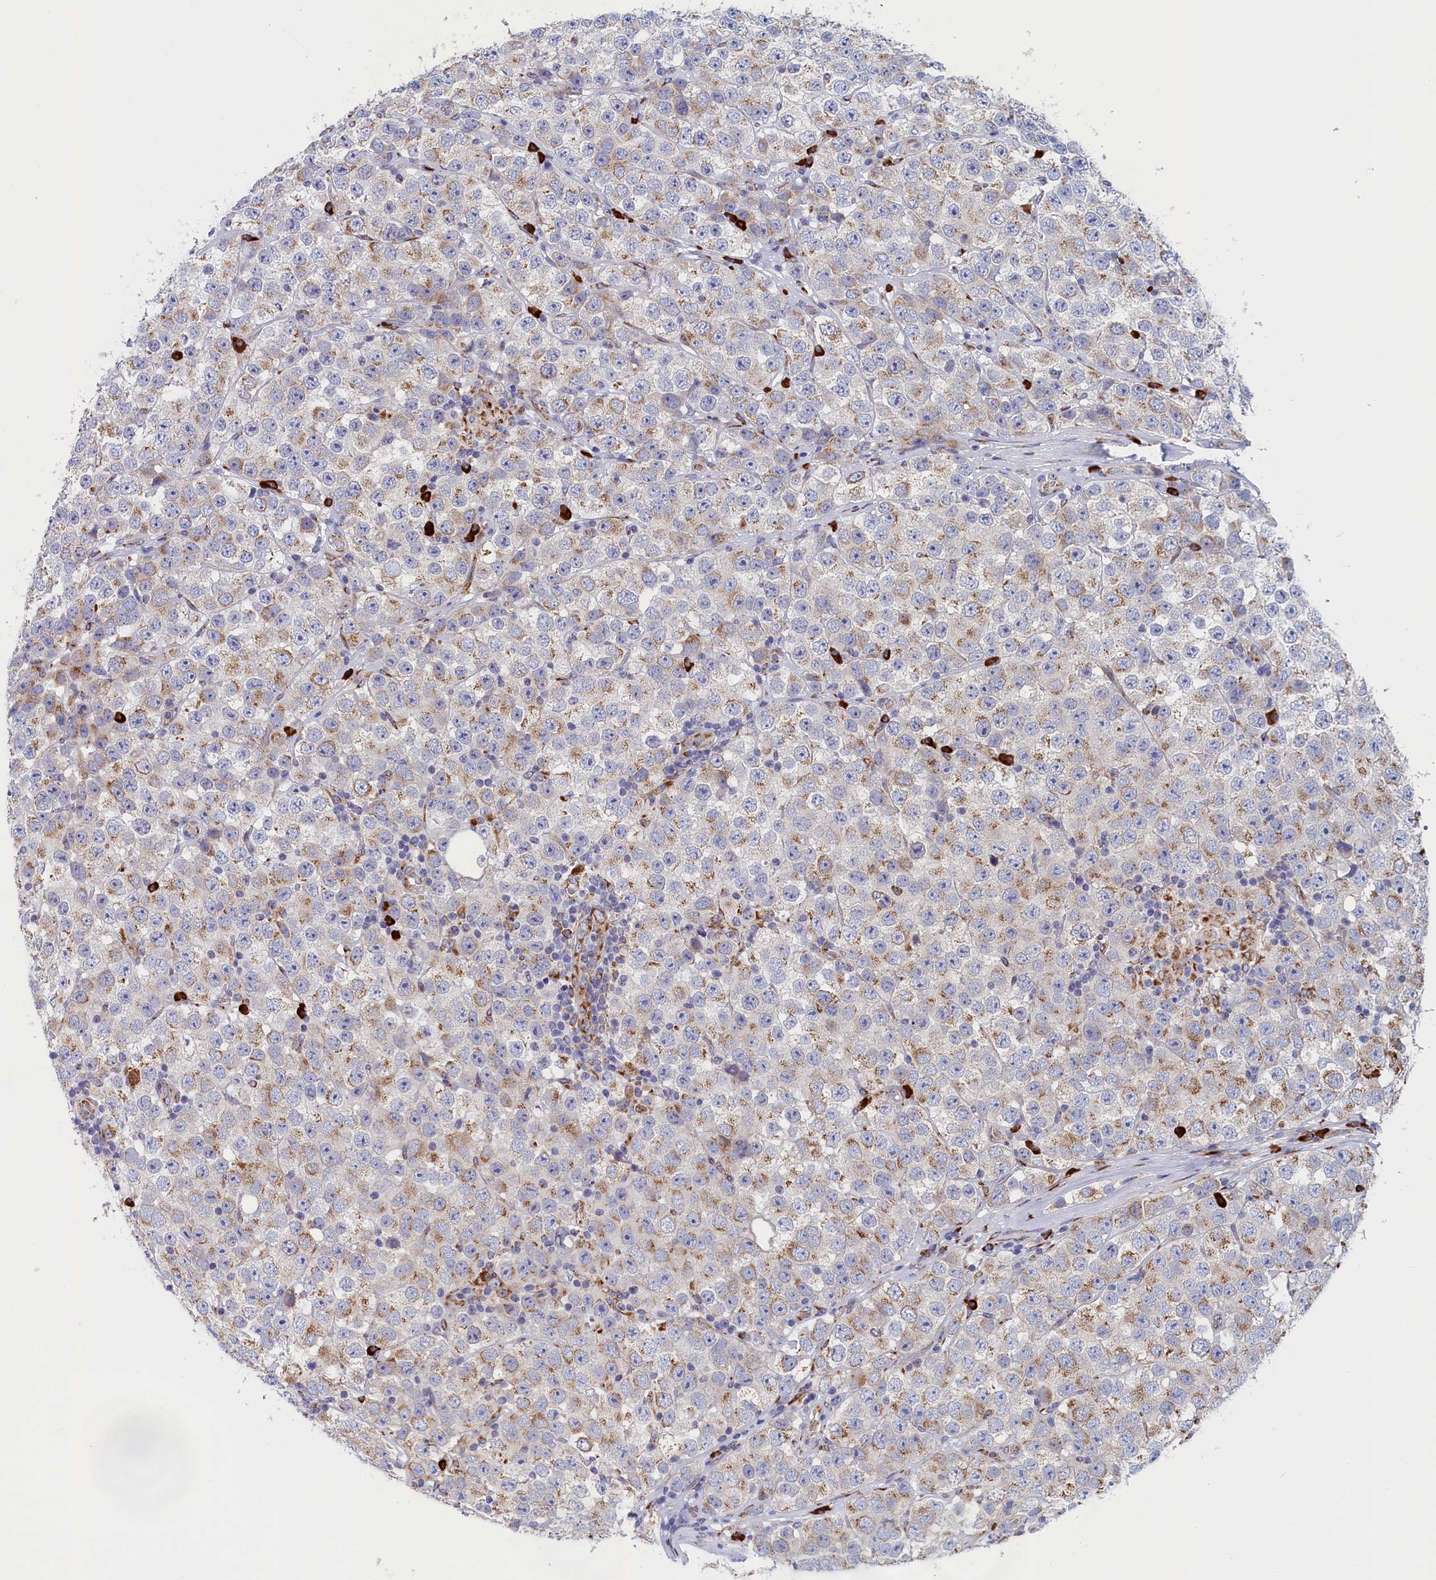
{"staining": {"intensity": "moderate", "quantity": "<25%", "location": "cytoplasmic/membranous"}, "tissue": "testis cancer", "cell_type": "Tumor cells", "image_type": "cancer", "snomed": [{"axis": "morphology", "description": "Seminoma, NOS"}, {"axis": "topography", "description": "Testis"}], "caption": "Testis seminoma tissue demonstrates moderate cytoplasmic/membranous staining in approximately <25% of tumor cells", "gene": "CCDC68", "patient": {"sex": "male", "age": 28}}